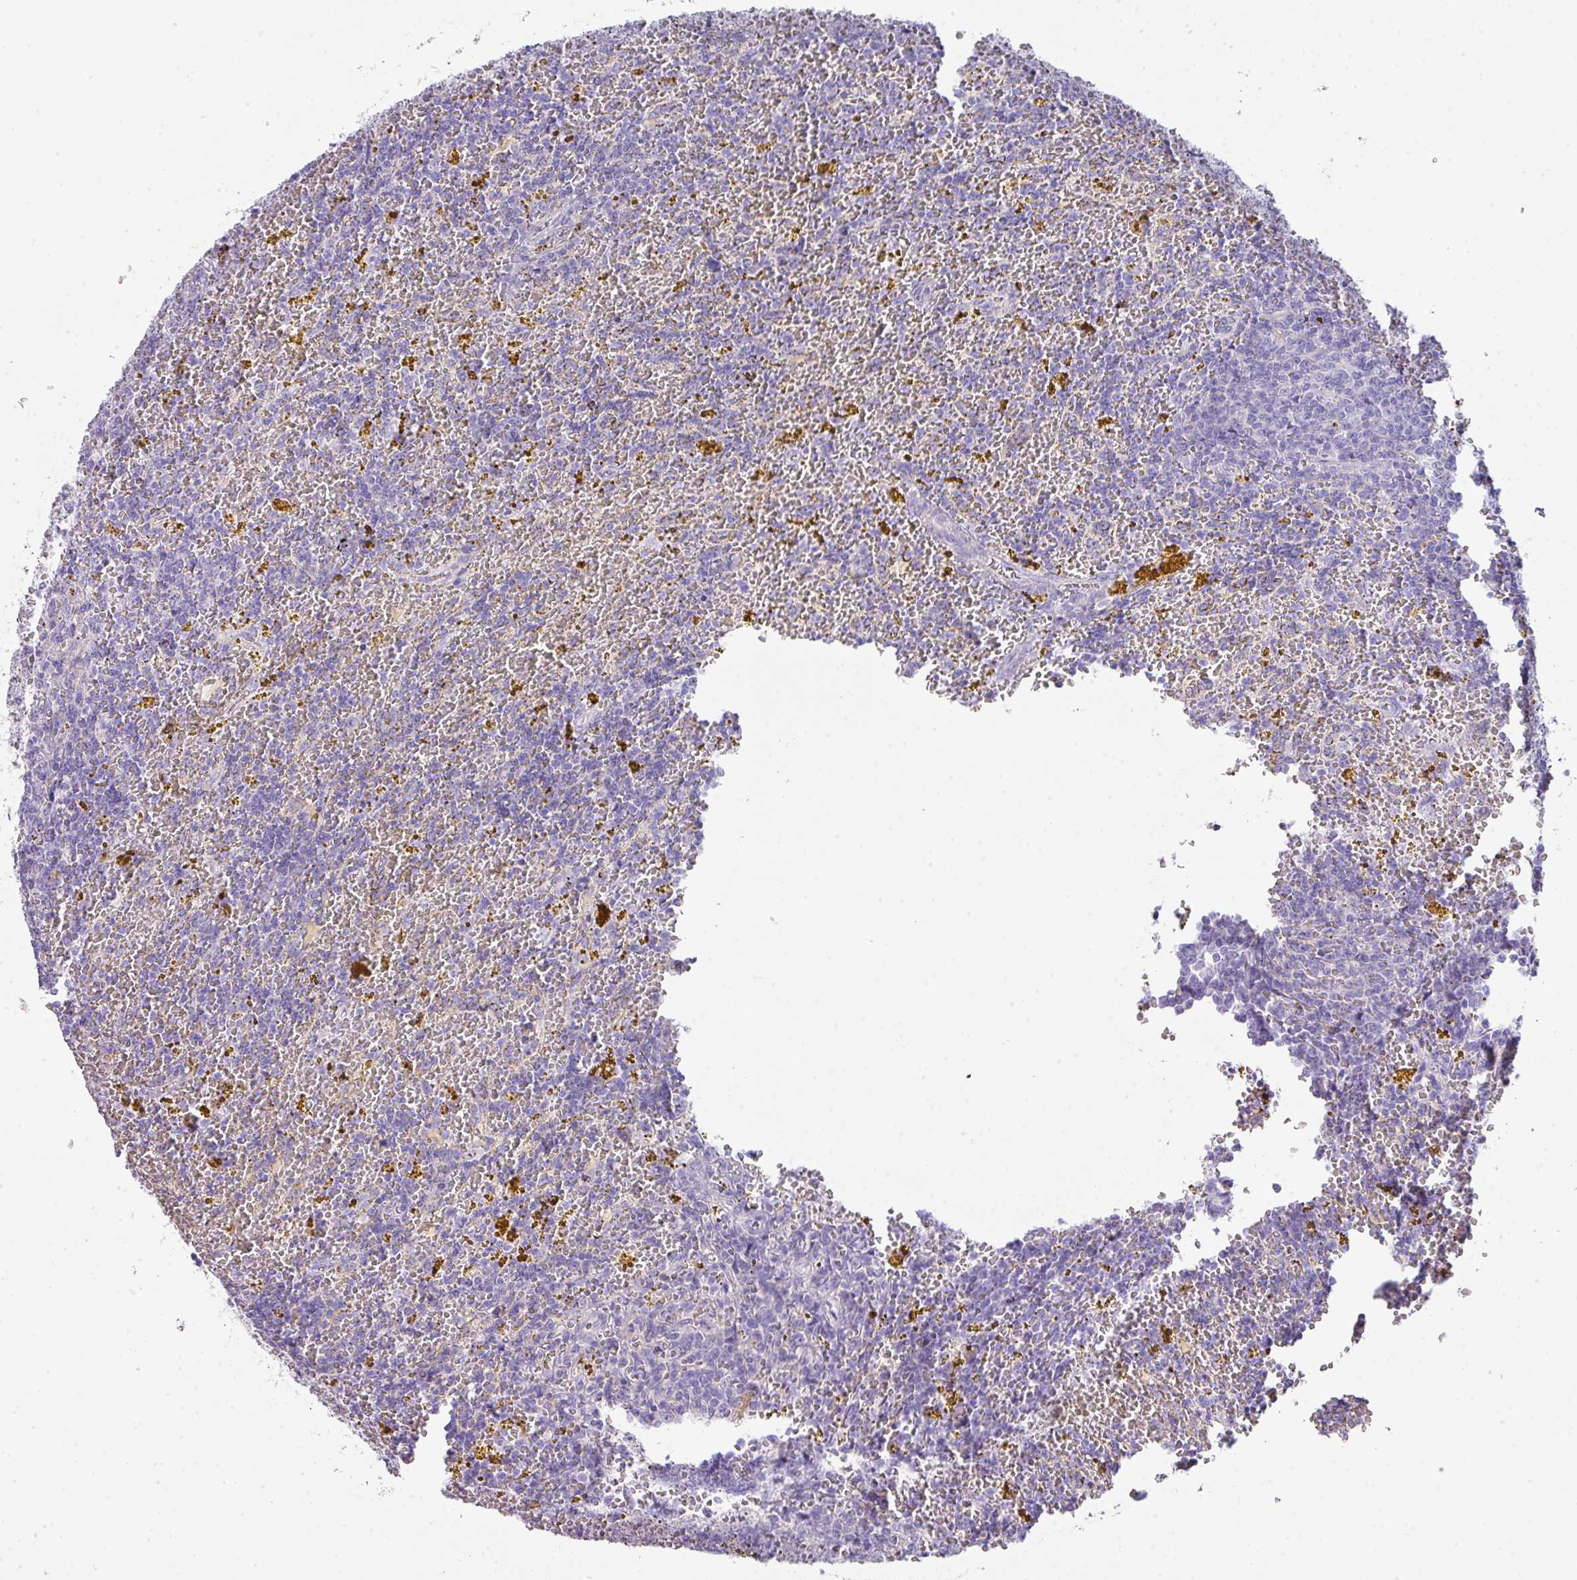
{"staining": {"intensity": "negative", "quantity": "none", "location": "none"}, "tissue": "lymphoma", "cell_type": "Tumor cells", "image_type": "cancer", "snomed": [{"axis": "morphology", "description": "Malignant lymphoma, non-Hodgkin's type, Low grade"}, {"axis": "topography", "description": "Spleen"}, {"axis": "topography", "description": "Lymph node"}], "caption": "There is no significant positivity in tumor cells of lymphoma. Nuclei are stained in blue.", "gene": "GLI4", "patient": {"sex": "female", "age": 66}}